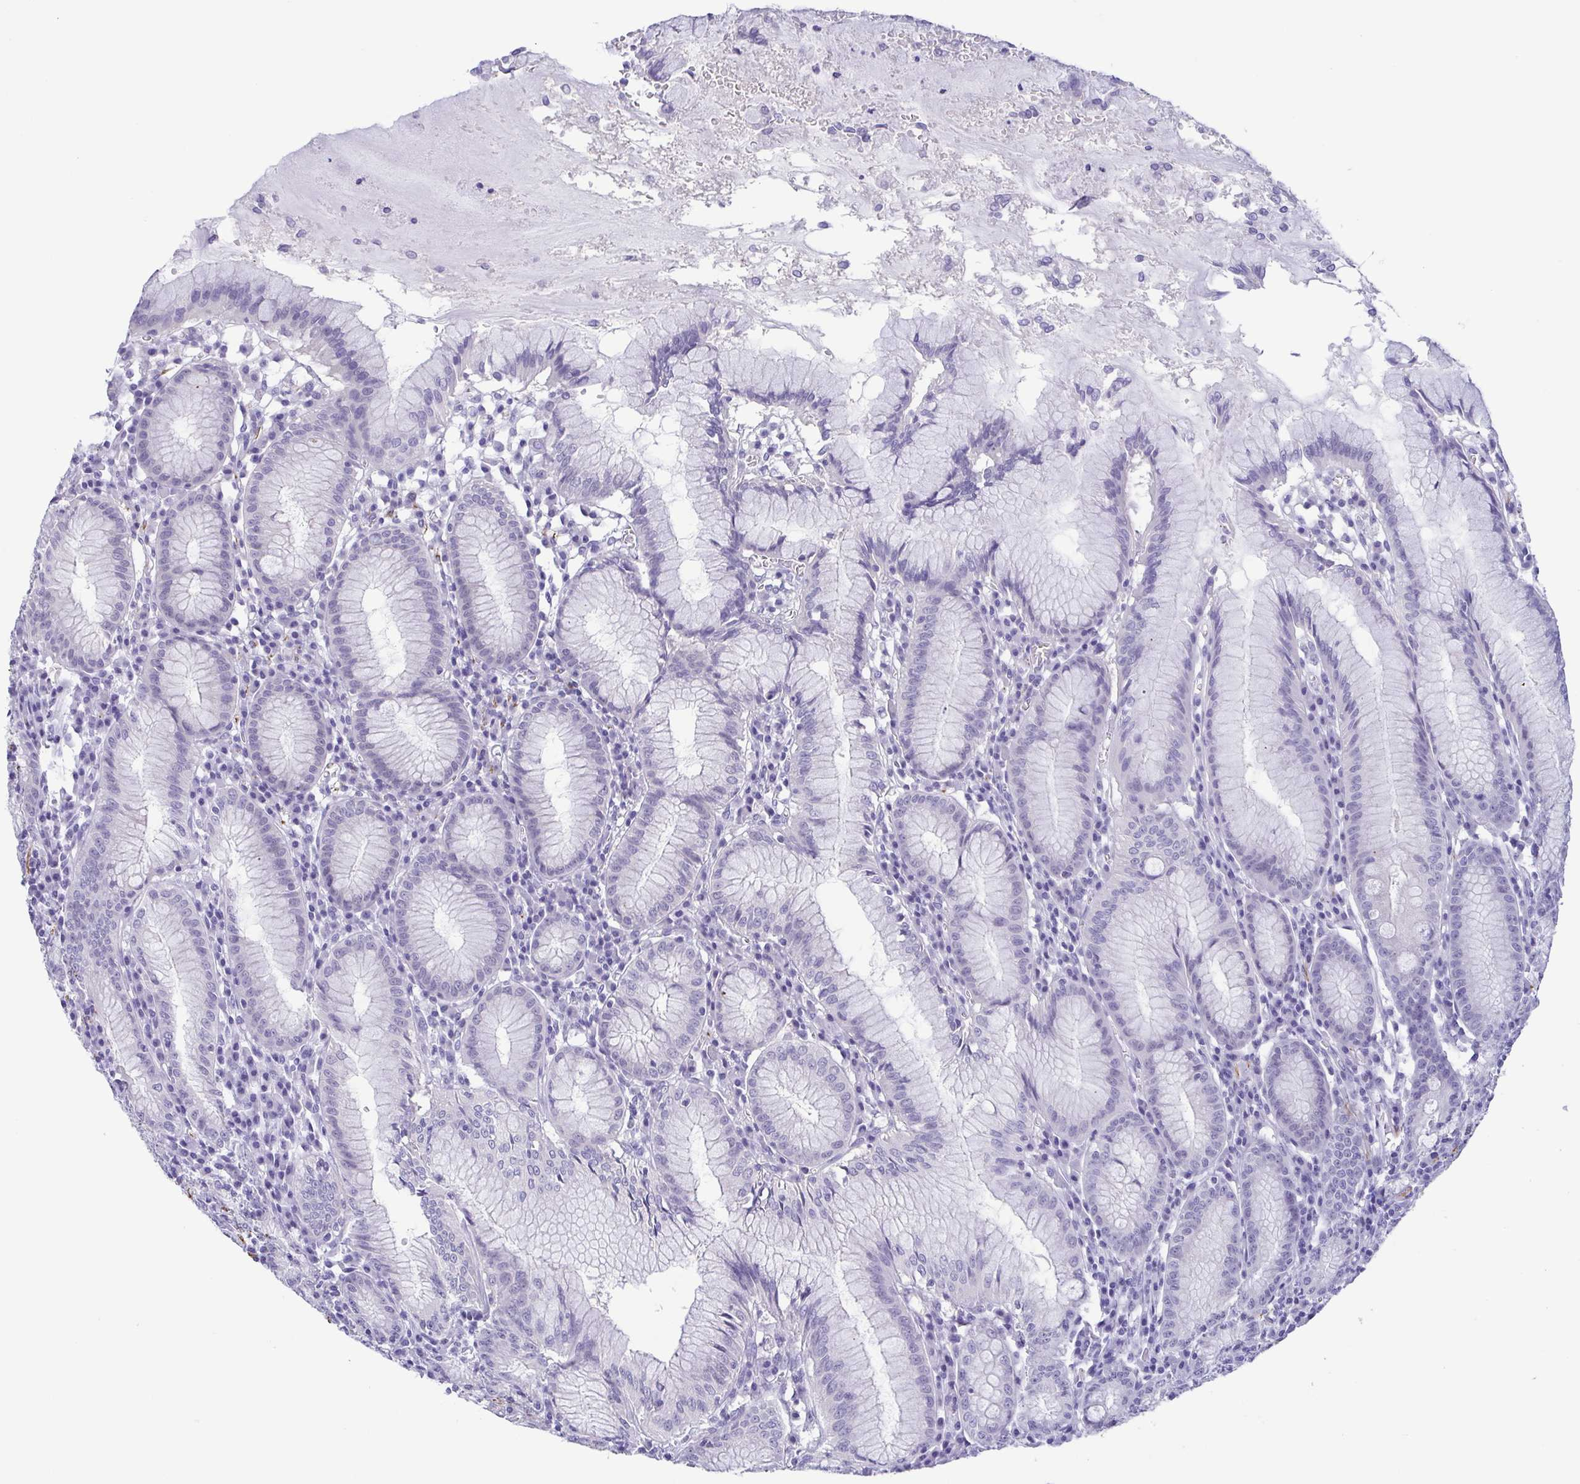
{"staining": {"intensity": "negative", "quantity": "none", "location": "none"}, "tissue": "stomach", "cell_type": "Glandular cells", "image_type": "normal", "snomed": [{"axis": "morphology", "description": "Normal tissue, NOS"}, {"axis": "topography", "description": "Stomach"}], "caption": "DAB immunohistochemical staining of benign stomach displays no significant positivity in glandular cells. (DAB (3,3'-diaminobenzidine) immunohistochemistry visualized using brightfield microscopy, high magnification).", "gene": "MYL7", "patient": {"sex": "male", "age": 55}}